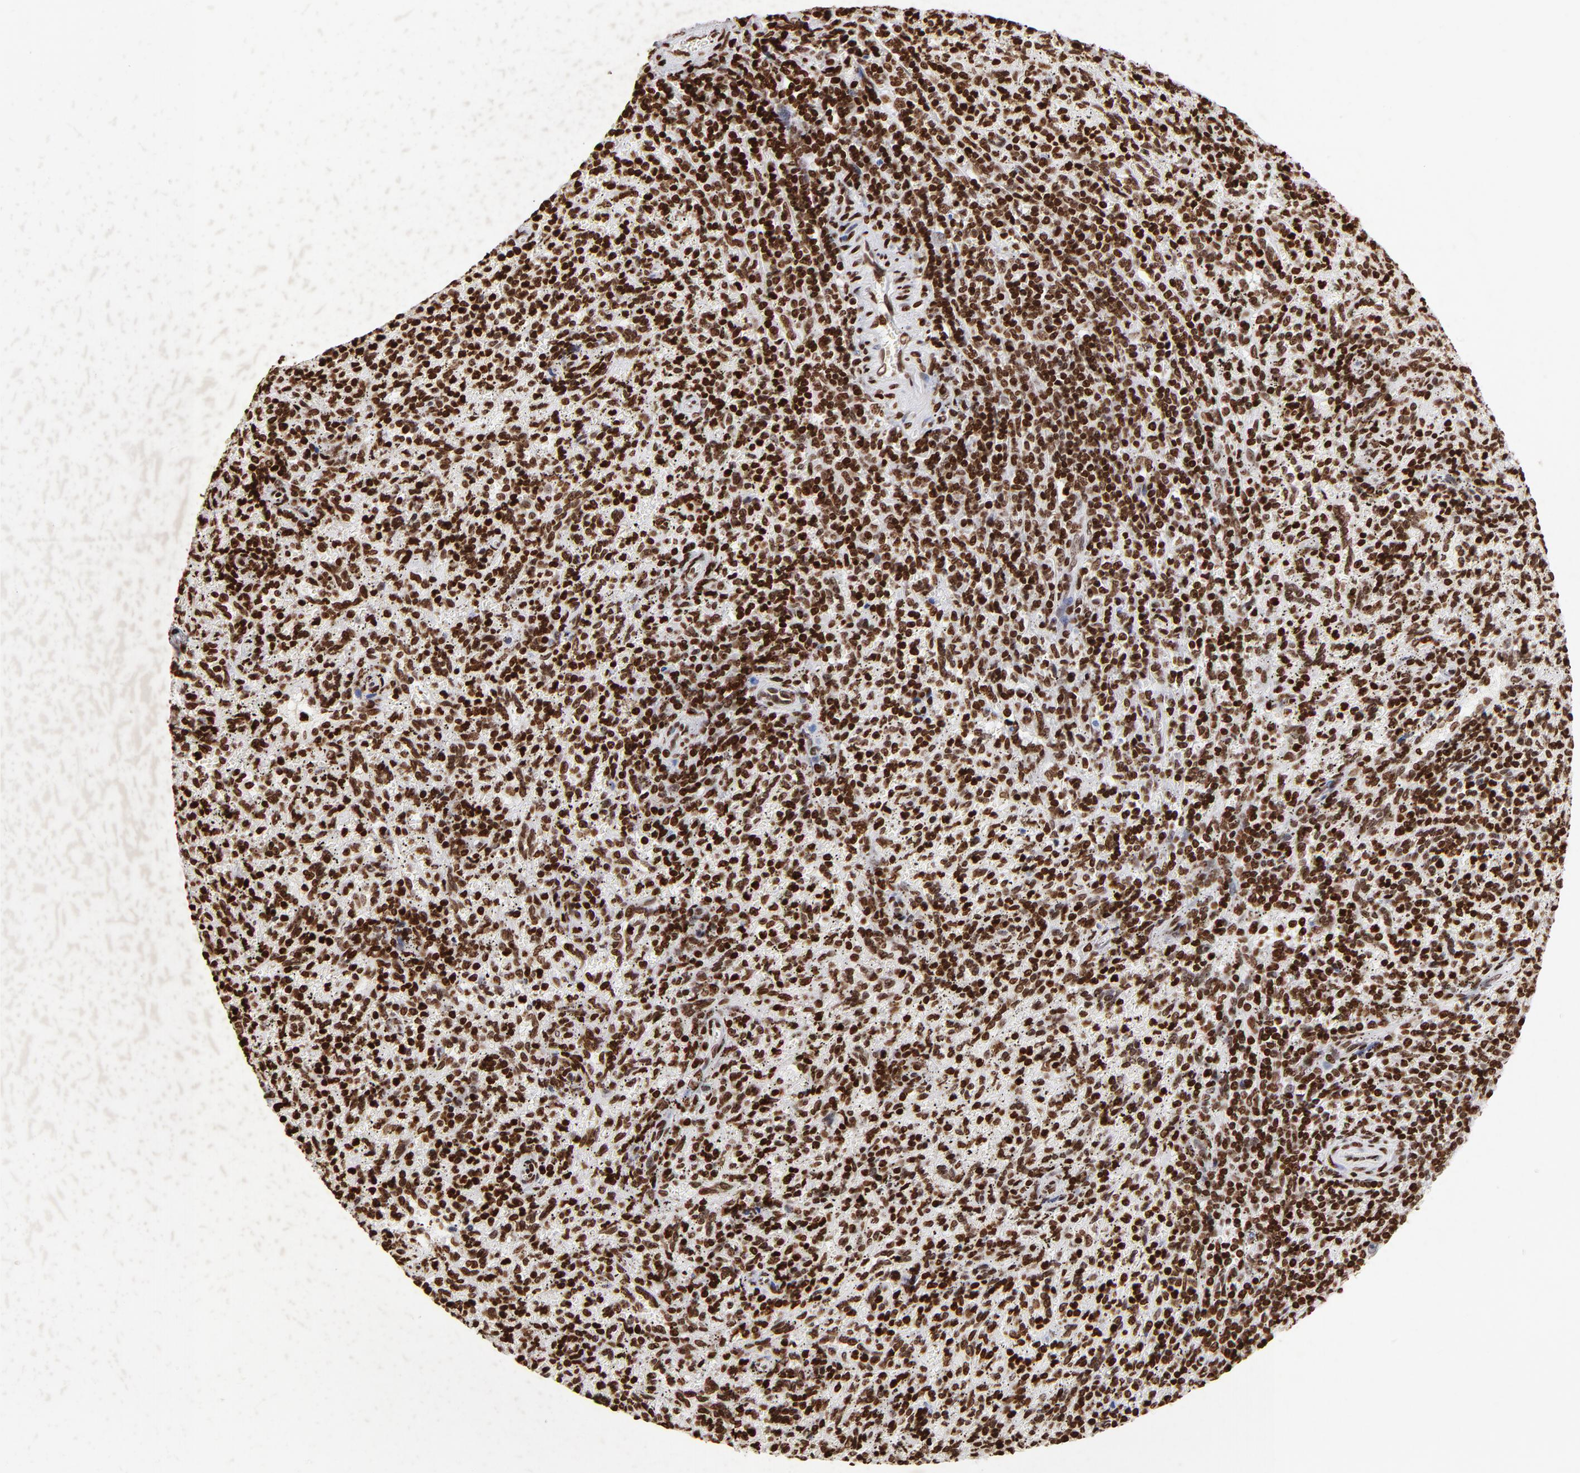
{"staining": {"intensity": "strong", "quantity": ">75%", "location": "nuclear"}, "tissue": "spleen", "cell_type": "Cells in red pulp", "image_type": "normal", "snomed": [{"axis": "morphology", "description": "Normal tissue, NOS"}, {"axis": "topography", "description": "Spleen"}], "caption": "The image exhibits staining of normal spleen, revealing strong nuclear protein expression (brown color) within cells in red pulp.", "gene": "FBH1", "patient": {"sex": "female", "age": 10}}